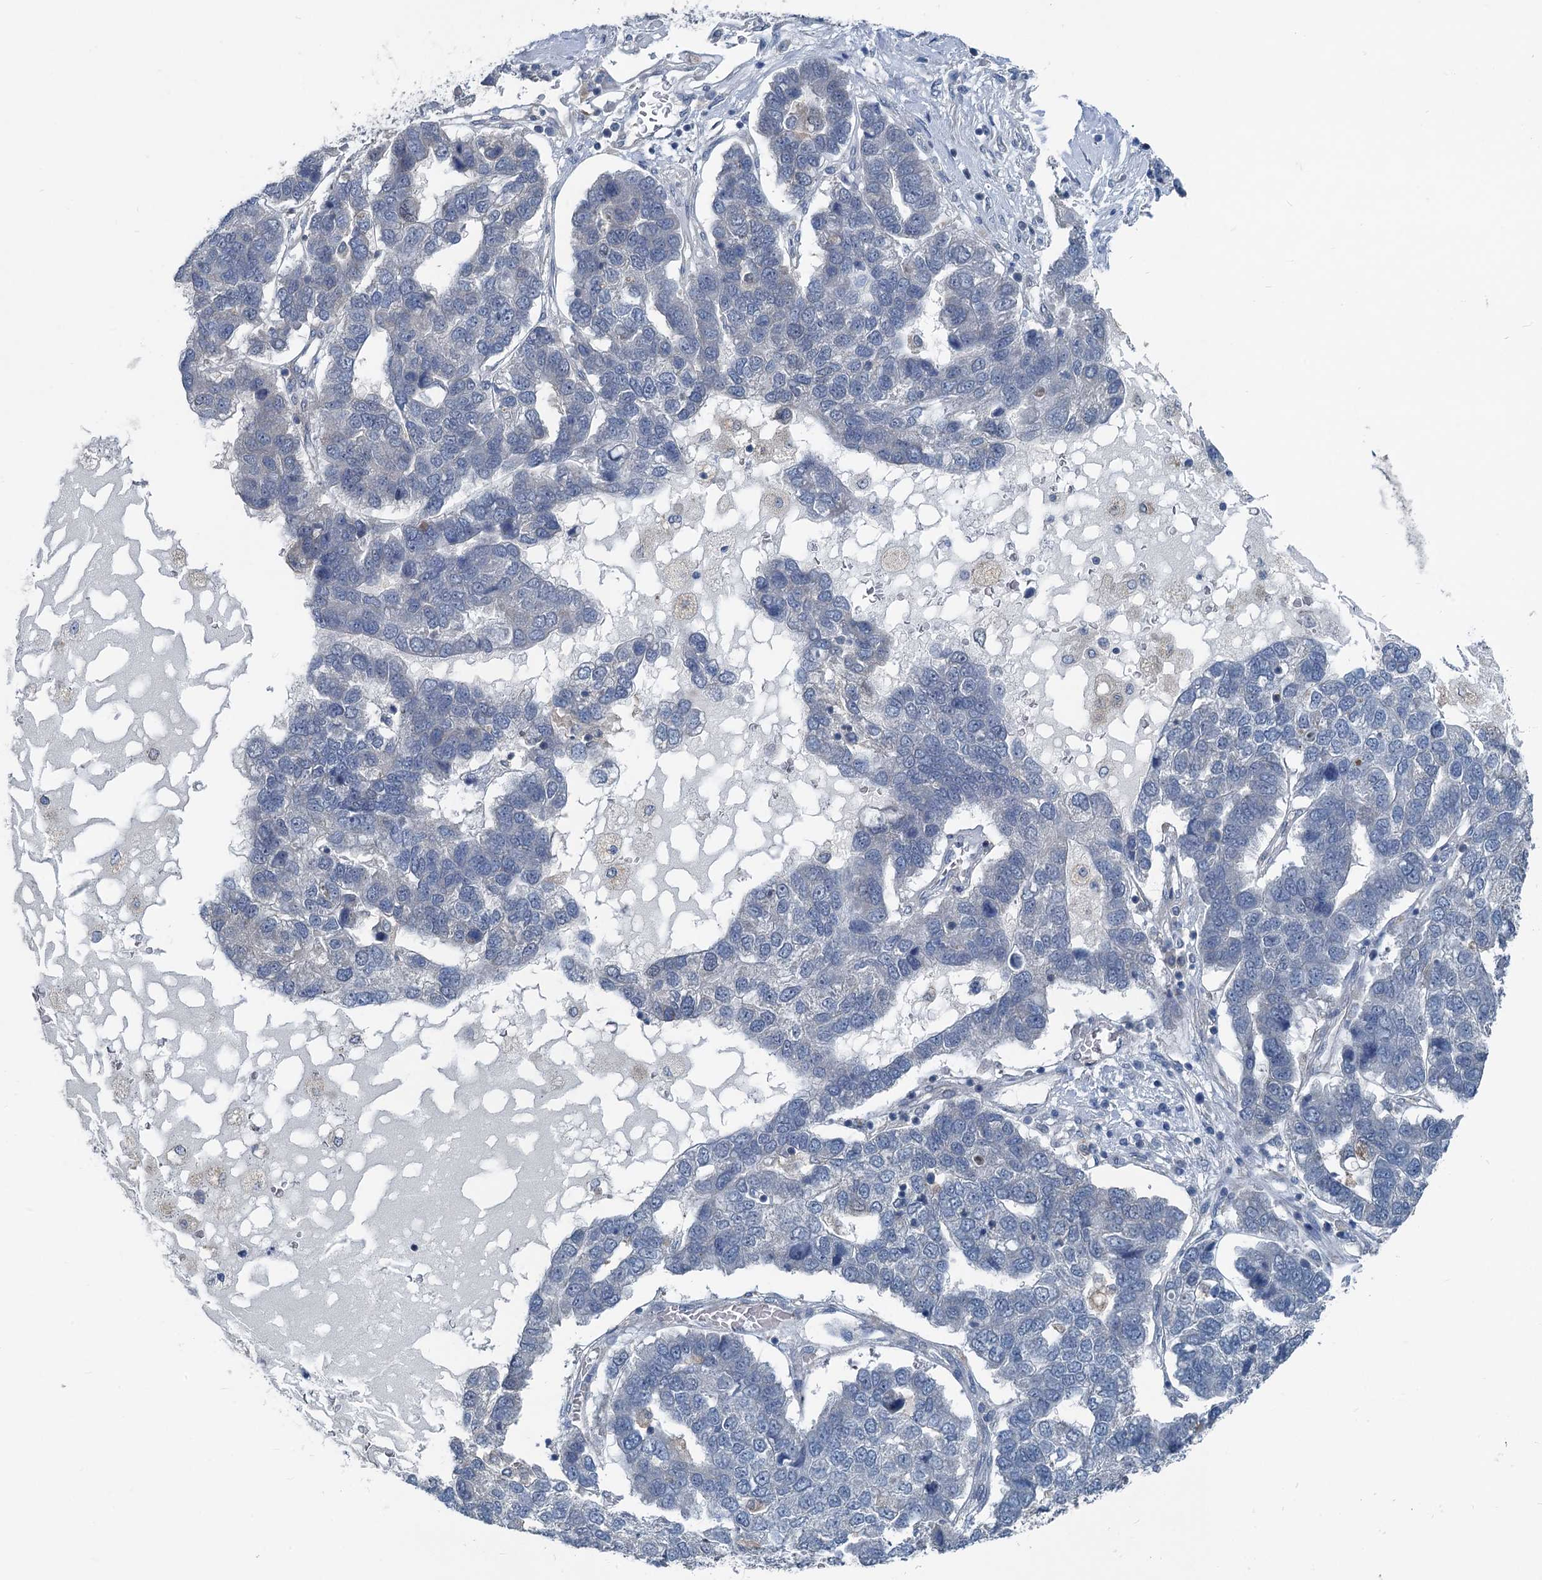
{"staining": {"intensity": "negative", "quantity": "none", "location": "none"}, "tissue": "pancreatic cancer", "cell_type": "Tumor cells", "image_type": "cancer", "snomed": [{"axis": "morphology", "description": "Adenocarcinoma, NOS"}, {"axis": "topography", "description": "Pancreas"}], "caption": "Pancreatic adenocarcinoma was stained to show a protein in brown. There is no significant staining in tumor cells.", "gene": "GCLM", "patient": {"sex": "female", "age": 61}}